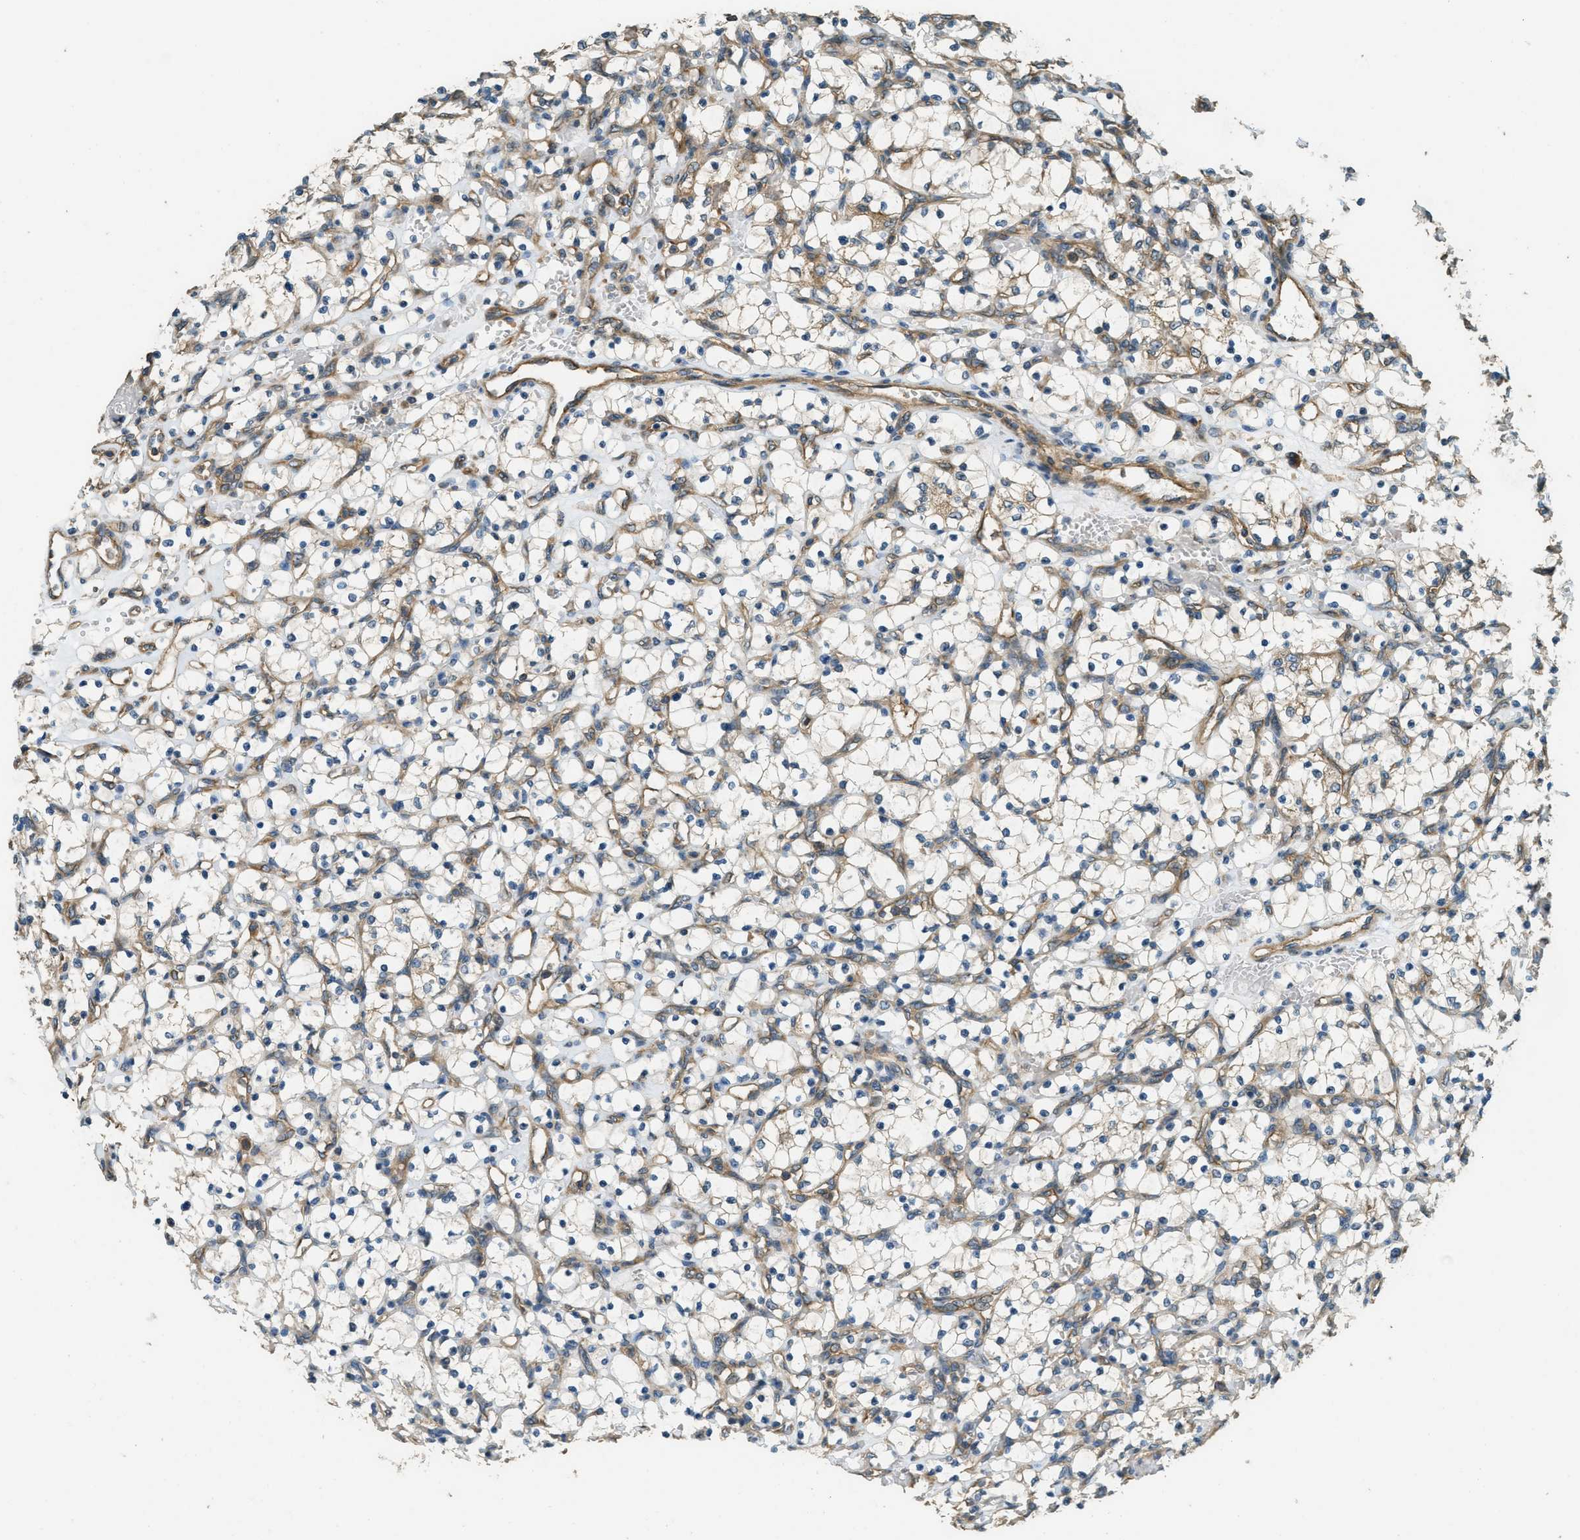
{"staining": {"intensity": "weak", "quantity": "25%-75%", "location": "cytoplasmic/membranous"}, "tissue": "renal cancer", "cell_type": "Tumor cells", "image_type": "cancer", "snomed": [{"axis": "morphology", "description": "Adenocarcinoma, NOS"}, {"axis": "topography", "description": "Kidney"}], "caption": "Adenocarcinoma (renal) stained with a protein marker shows weak staining in tumor cells.", "gene": "MARS1", "patient": {"sex": "female", "age": 69}}